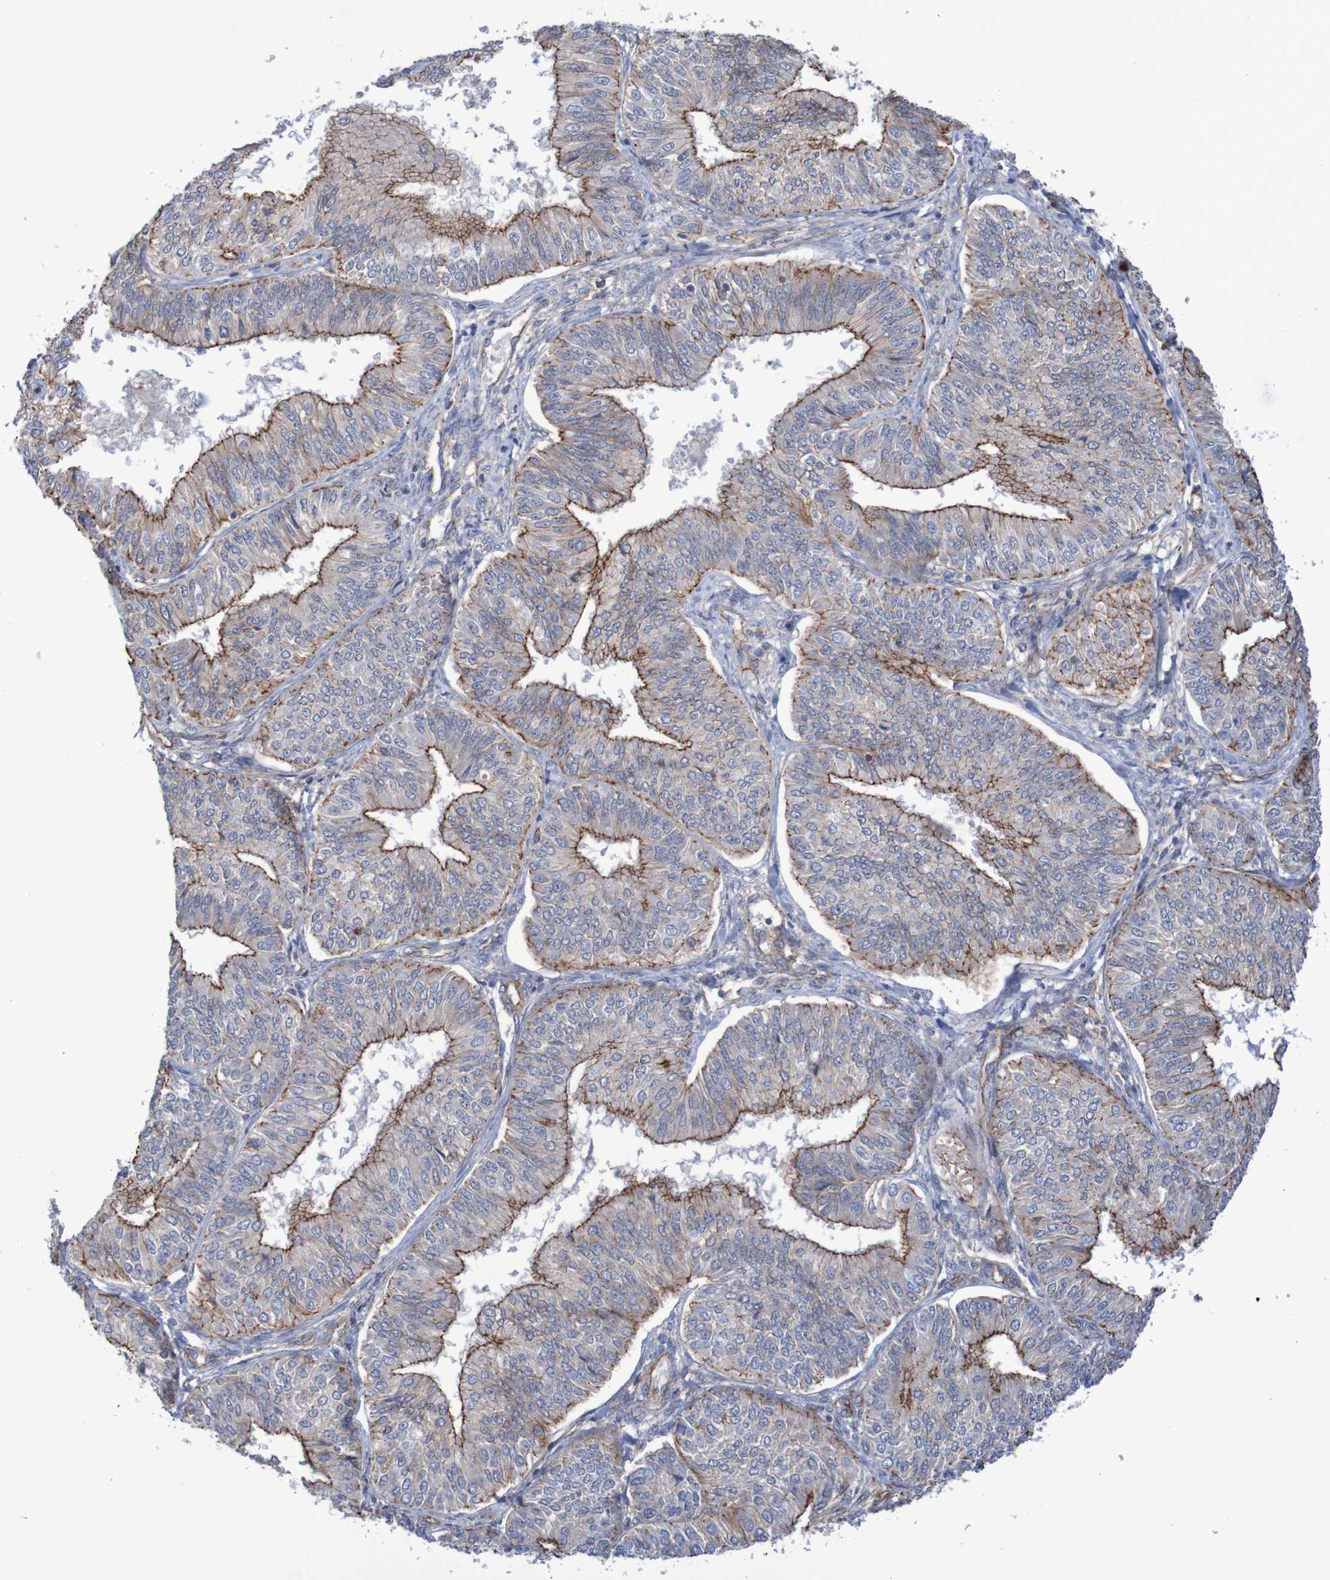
{"staining": {"intensity": "moderate", "quantity": "25%-75%", "location": "cytoplasmic/membranous"}, "tissue": "endometrial cancer", "cell_type": "Tumor cells", "image_type": "cancer", "snomed": [{"axis": "morphology", "description": "Adenocarcinoma, NOS"}, {"axis": "topography", "description": "Endometrium"}], "caption": "Immunohistochemistry image of human endometrial cancer stained for a protein (brown), which reveals medium levels of moderate cytoplasmic/membranous expression in about 25%-75% of tumor cells.", "gene": "NECTIN2", "patient": {"sex": "female", "age": 58}}